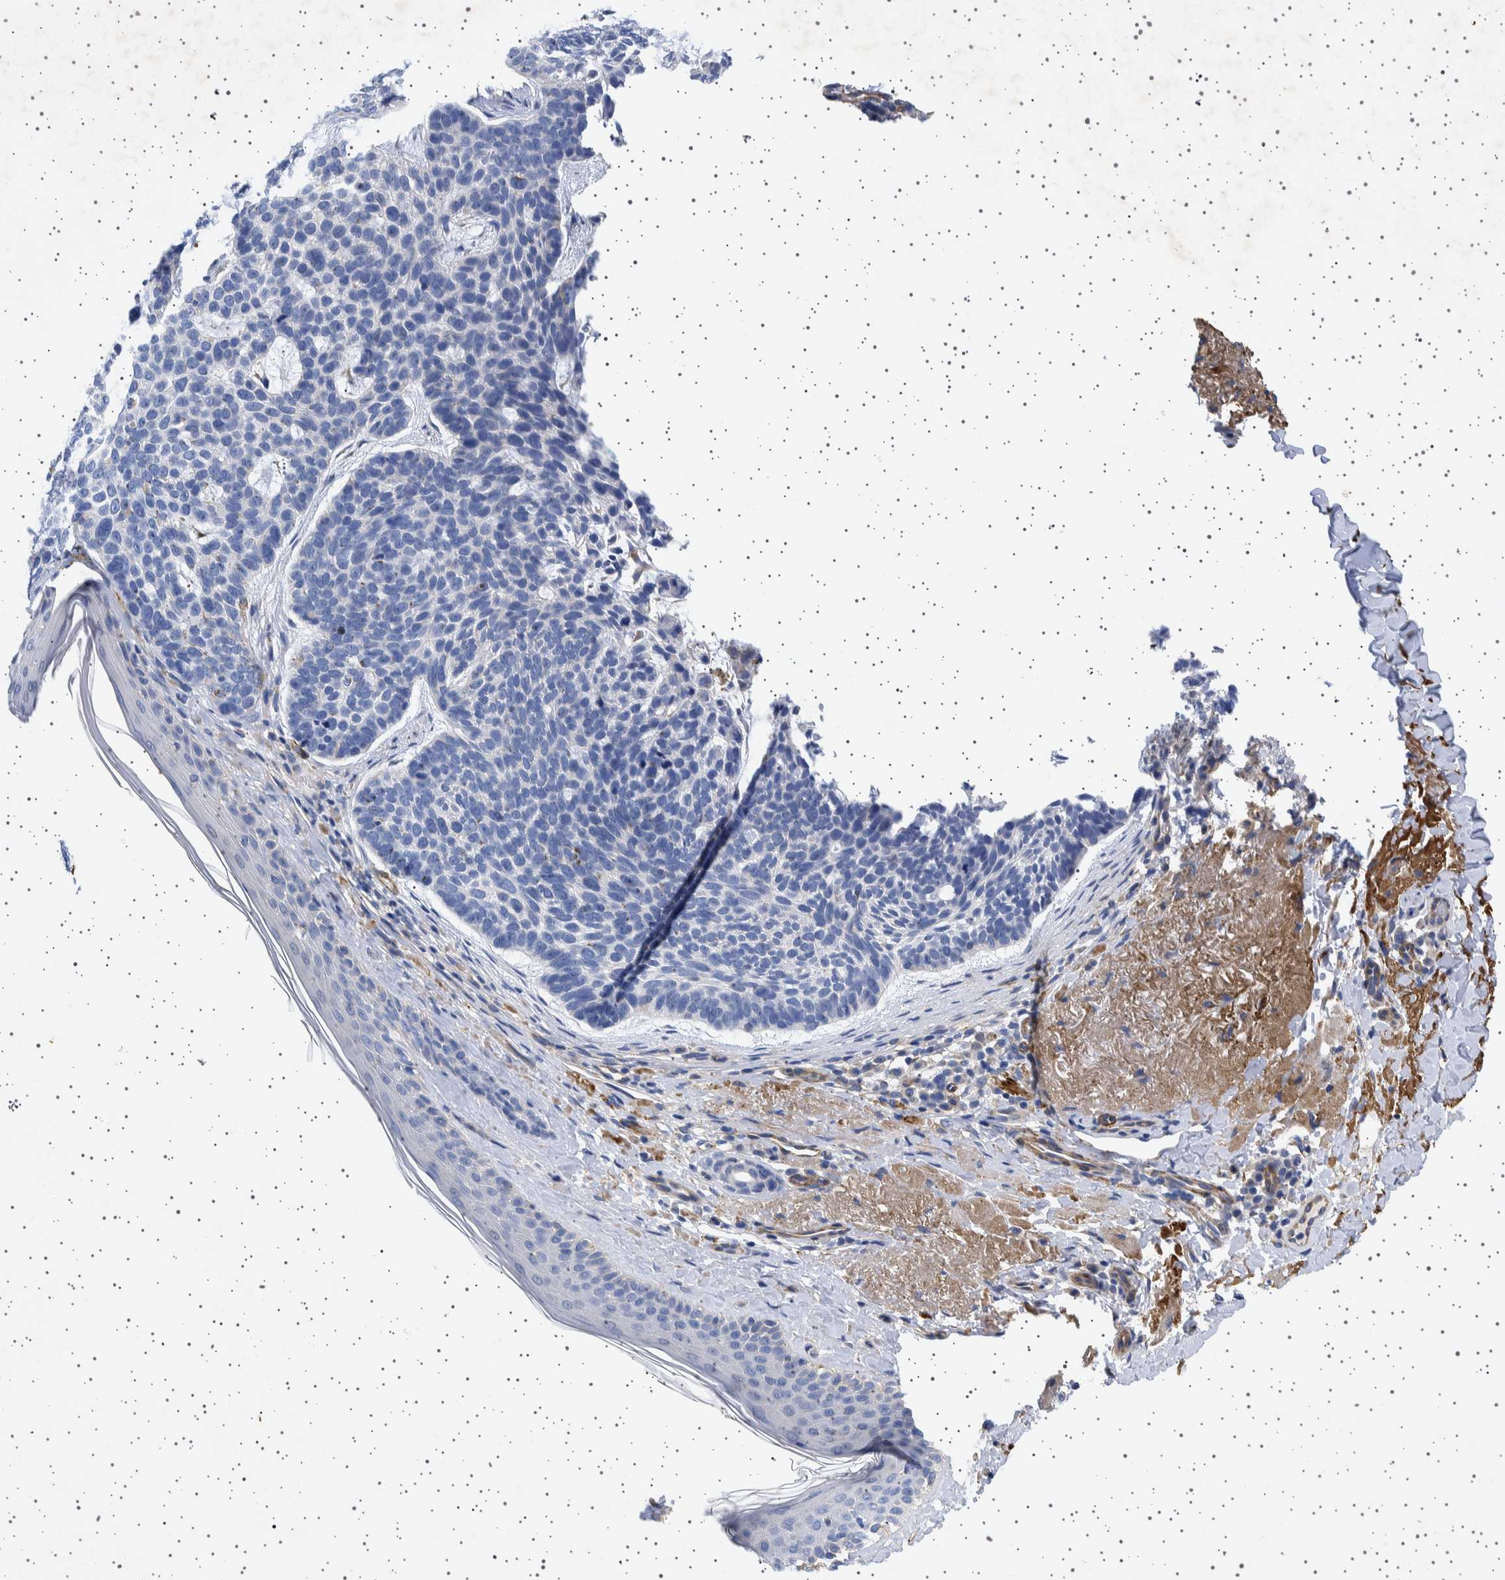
{"staining": {"intensity": "negative", "quantity": "none", "location": "none"}, "tissue": "skin cancer", "cell_type": "Tumor cells", "image_type": "cancer", "snomed": [{"axis": "morphology", "description": "Basal cell carcinoma"}, {"axis": "topography", "description": "Skin"}, {"axis": "topography", "description": "Skin of head"}], "caption": "Immunohistochemistry image of skin cancer (basal cell carcinoma) stained for a protein (brown), which shows no positivity in tumor cells.", "gene": "SEPTIN4", "patient": {"sex": "female", "age": 85}}